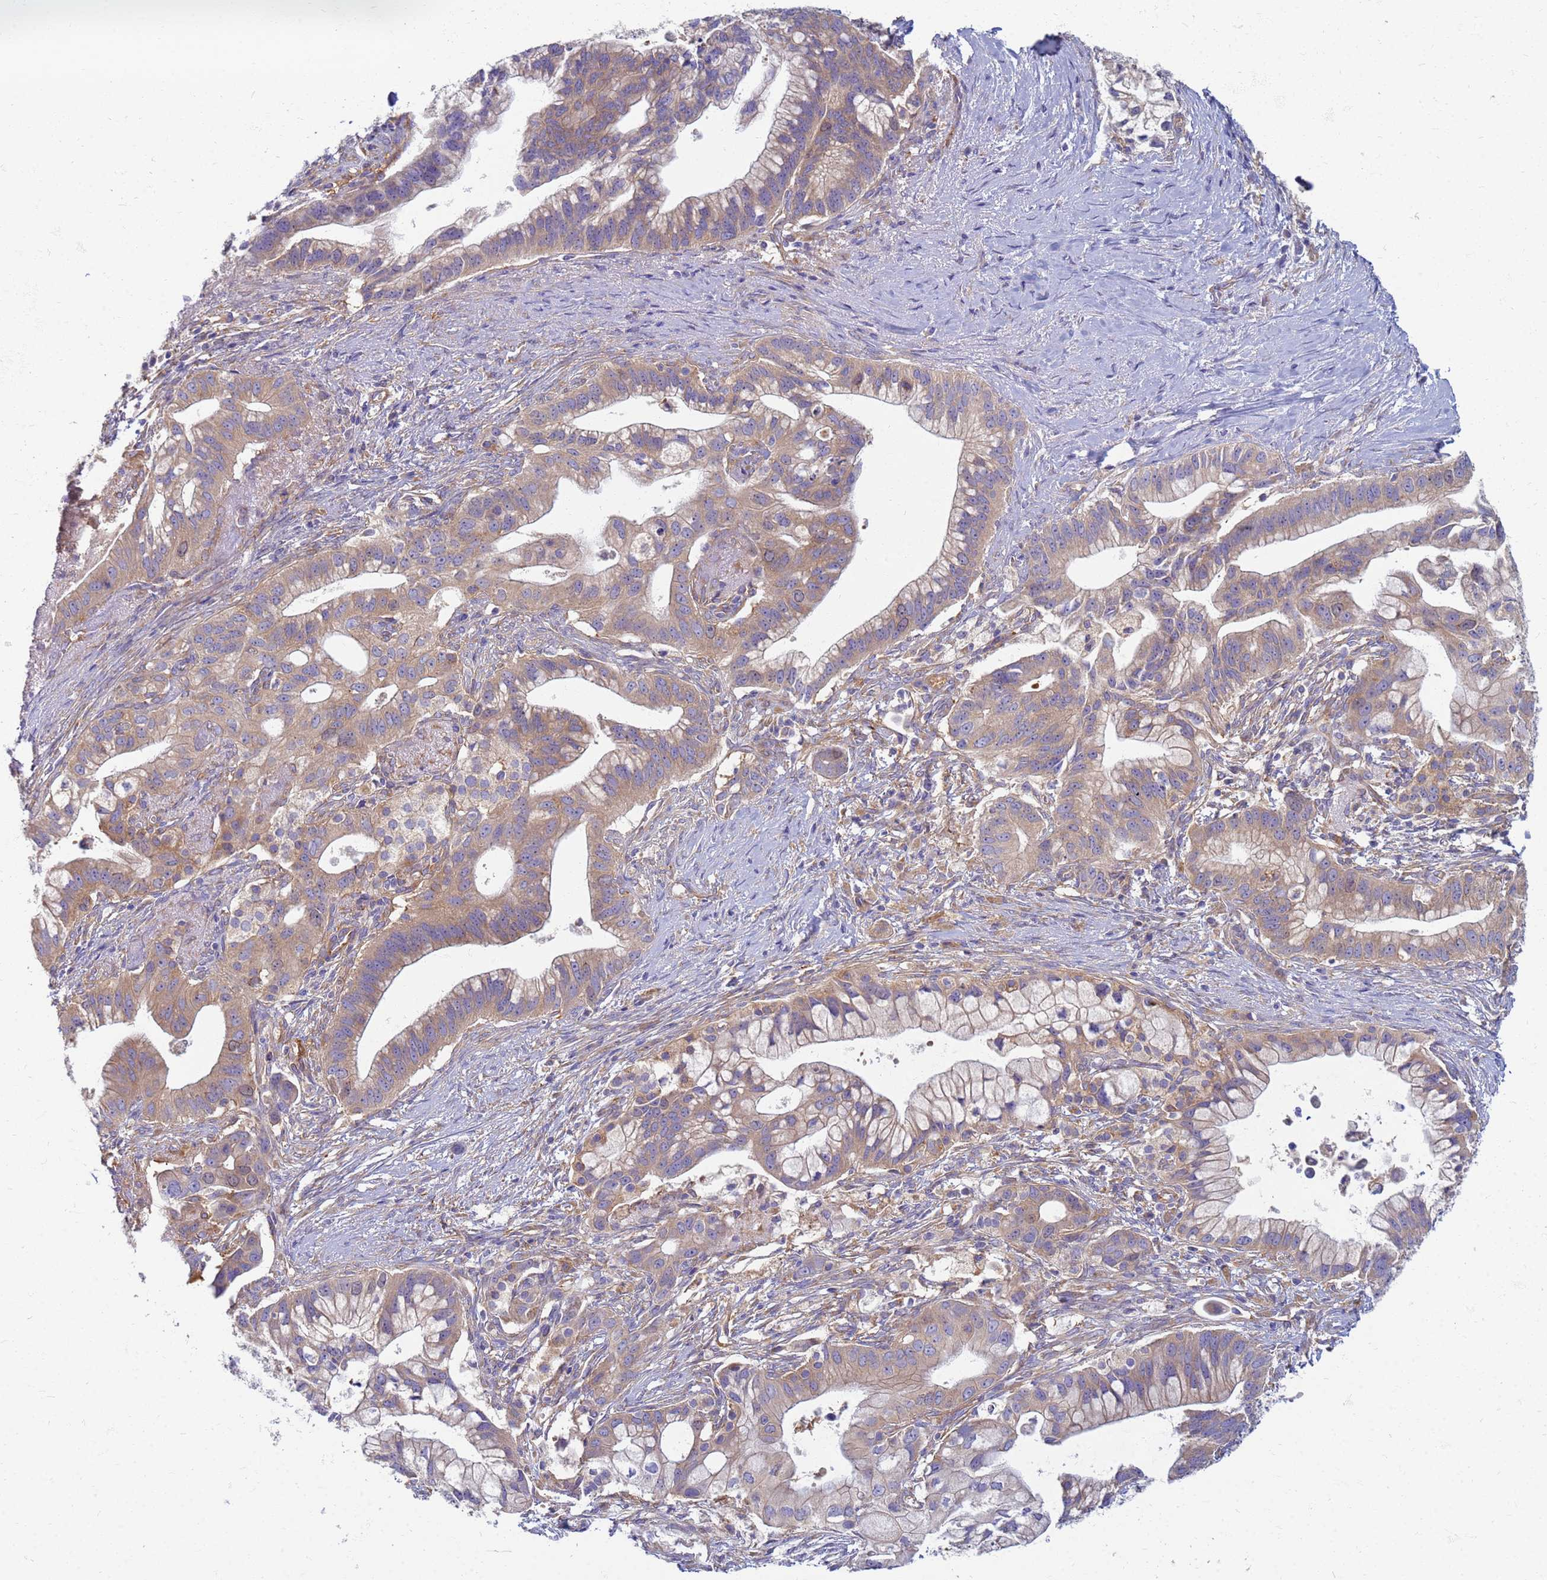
{"staining": {"intensity": "moderate", "quantity": ">75%", "location": "cytoplasmic/membranous"}, "tissue": "pancreatic cancer", "cell_type": "Tumor cells", "image_type": "cancer", "snomed": [{"axis": "morphology", "description": "Adenocarcinoma, NOS"}, {"axis": "topography", "description": "Pancreas"}], "caption": "A high-resolution micrograph shows immunohistochemistry staining of pancreatic cancer, which shows moderate cytoplasmic/membranous staining in approximately >75% of tumor cells. Using DAB (brown) and hematoxylin (blue) stains, captured at high magnification using brightfield microscopy.", "gene": "EEA1", "patient": {"sex": "male", "age": 68}}